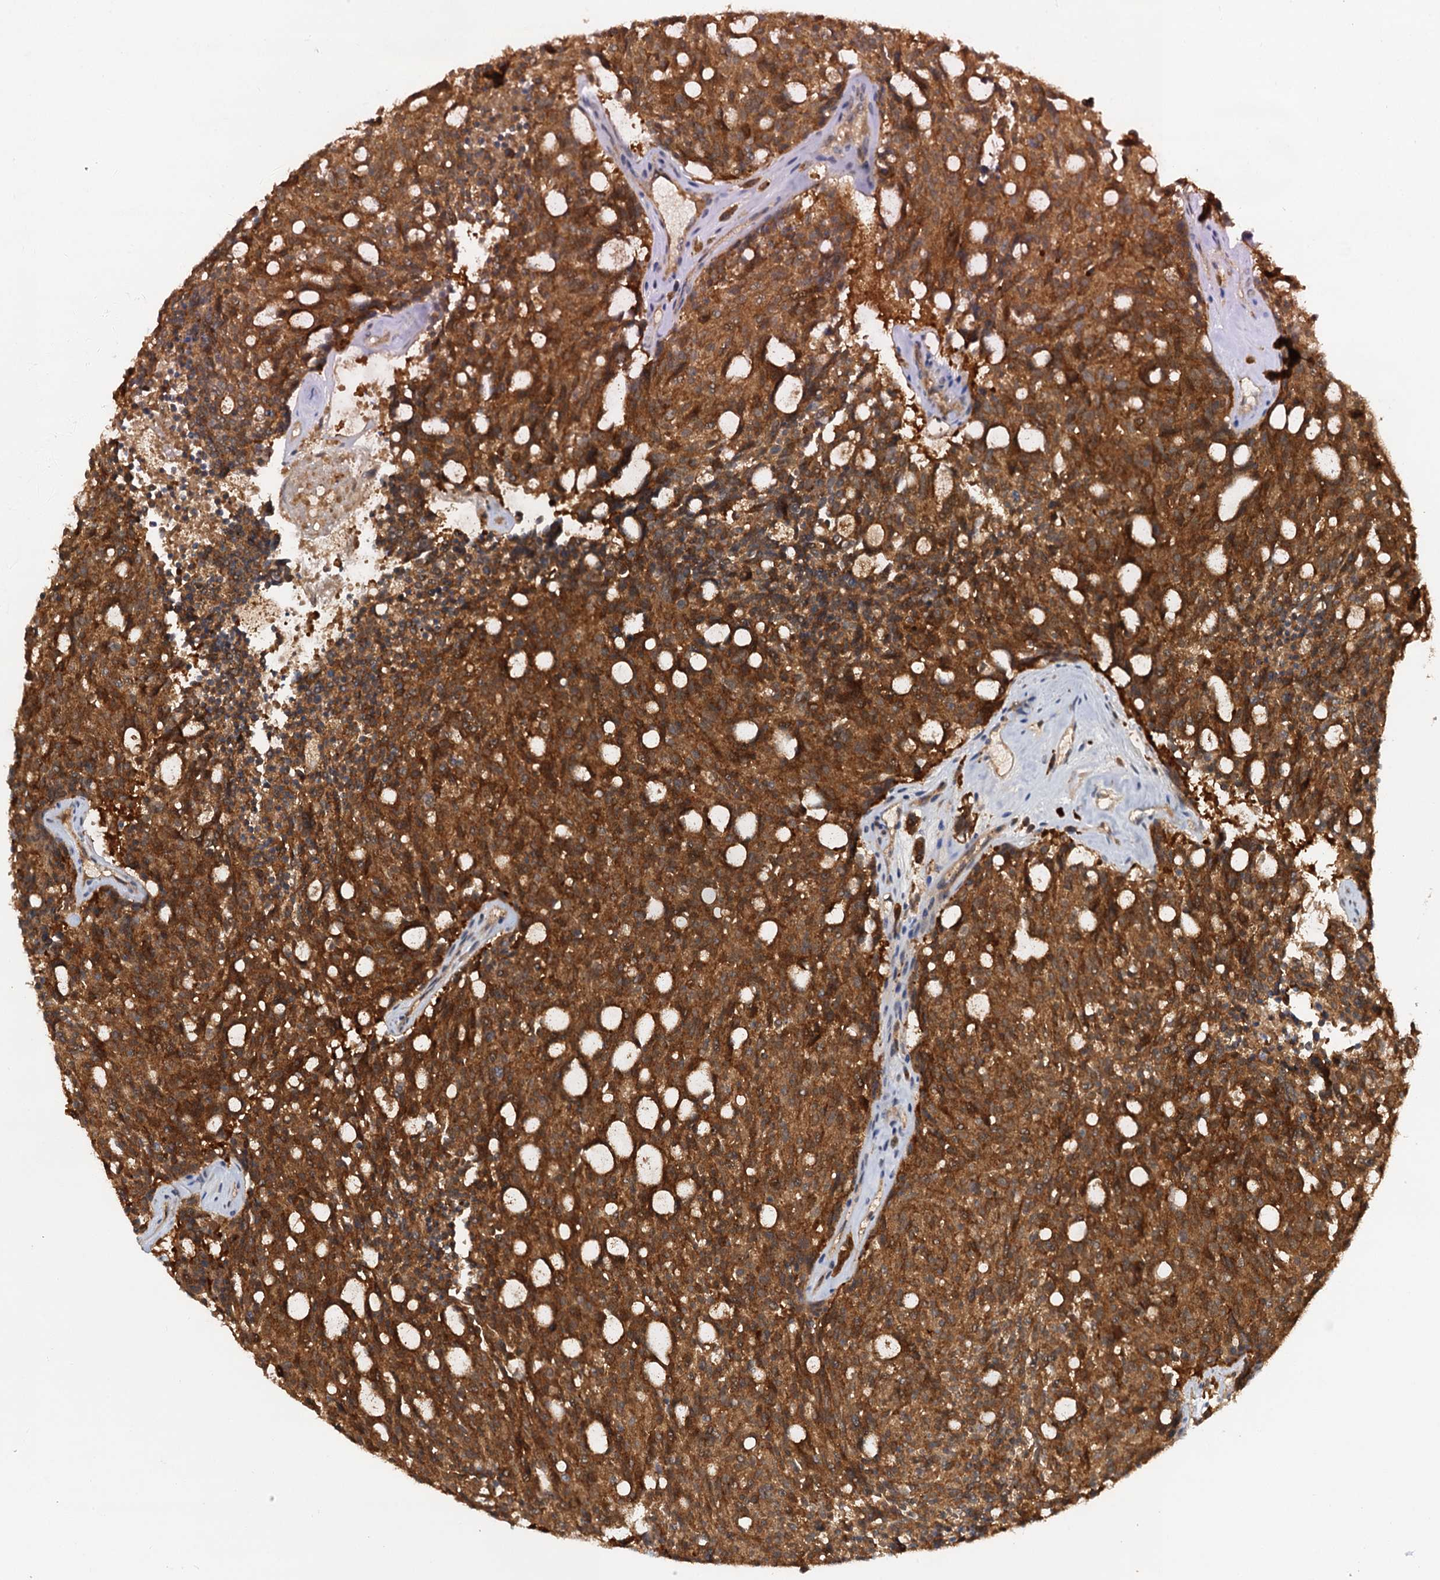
{"staining": {"intensity": "strong", "quantity": ">75%", "location": "cytoplasmic/membranous"}, "tissue": "carcinoid", "cell_type": "Tumor cells", "image_type": "cancer", "snomed": [{"axis": "morphology", "description": "Carcinoid, malignant, NOS"}, {"axis": "topography", "description": "Pancreas"}], "caption": "A histopathology image showing strong cytoplasmic/membranous expression in approximately >75% of tumor cells in carcinoid, as visualized by brown immunohistochemical staining.", "gene": "TOLLIP", "patient": {"sex": "female", "age": 54}}